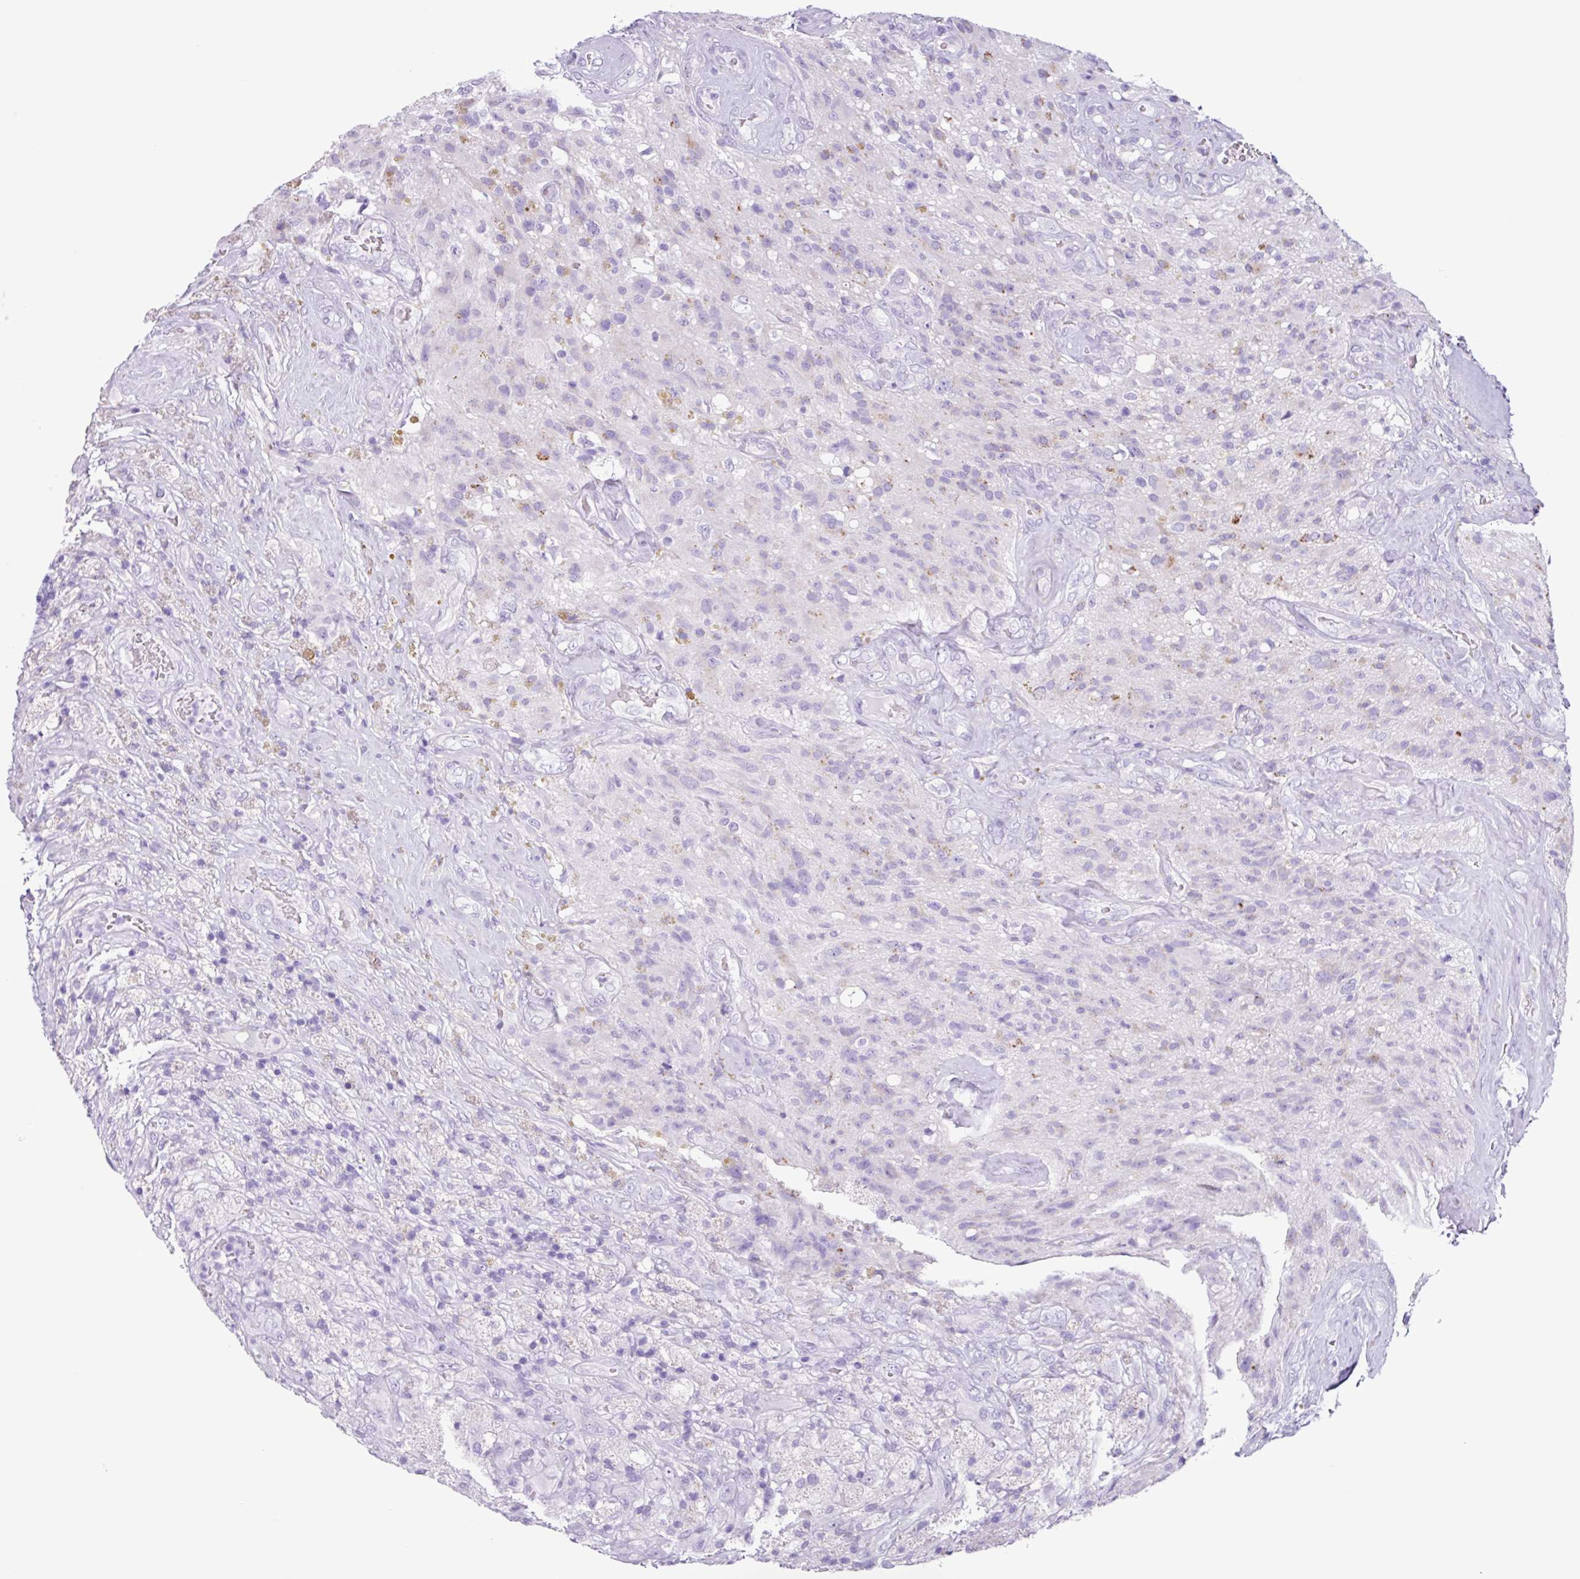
{"staining": {"intensity": "weak", "quantity": "<25%", "location": "cytoplasmic/membranous"}, "tissue": "glioma", "cell_type": "Tumor cells", "image_type": "cancer", "snomed": [{"axis": "morphology", "description": "Glioma, malignant, High grade"}, {"axis": "topography", "description": "Brain"}], "caption": "There is no significant expression in tumor cells of malignant glioma (high-grade).", "gene": "AGO3", "patient": {"sex": "male", "age": 69}}